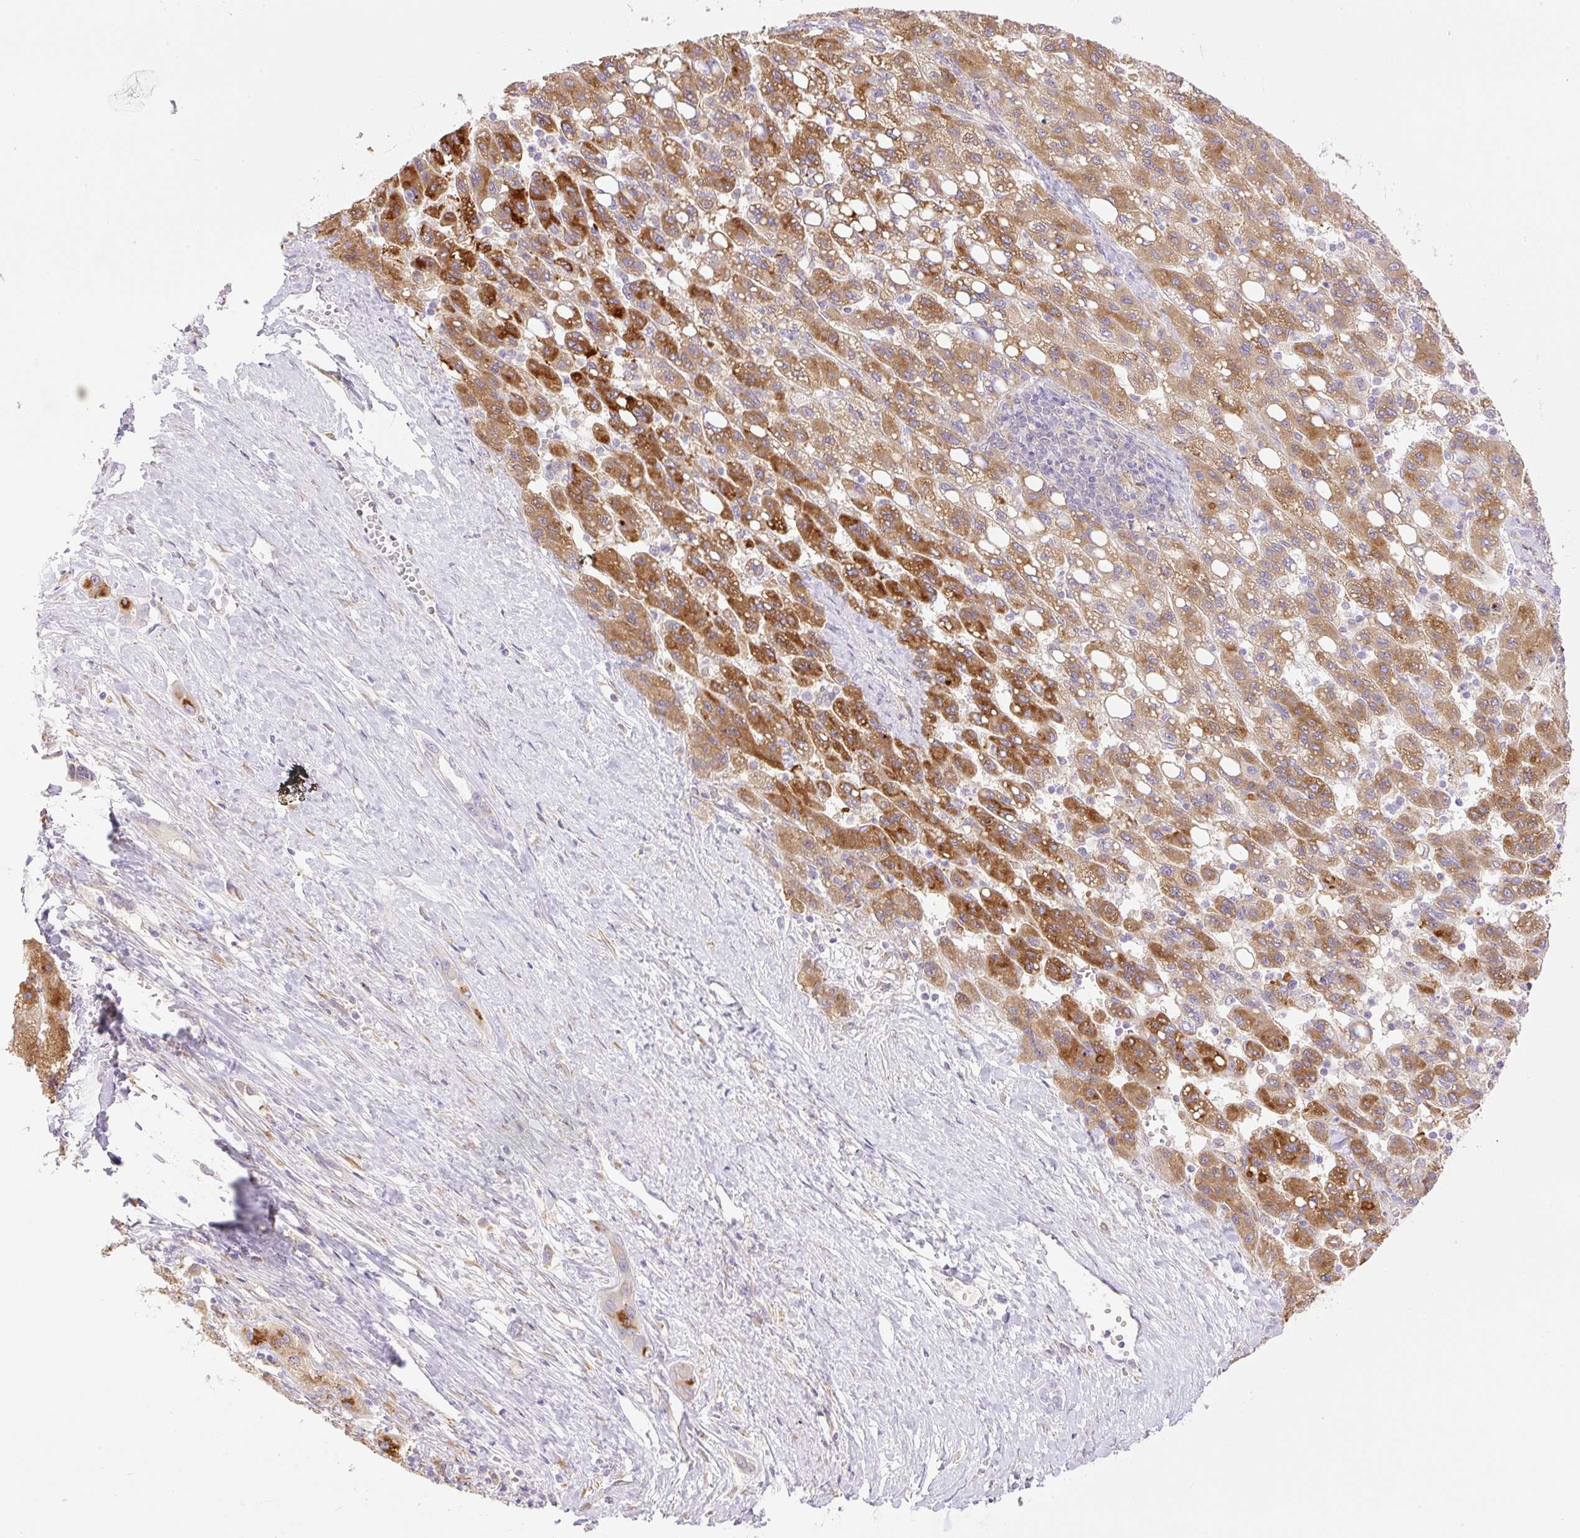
{"staining": {"intensity": "strong", "quantity": ">75%", "location": "cytoplasmic/membranous"}, "tissue": "liver cancer", "cell_type": "Tumor cells", "image_type": "cancer", "snomed": [{"axis": "morphology", "description": "Carcinoma, Hepatocellular, NOS"}, {"axis": "topography", "description": "Liver"}], "caption": "Tumor cells reveal high levels of strong cytoplasmic/membranous expression in about >75% of cells in human liver cancer.", "gene": "POFUT1", "patient": {"sex": "female", "age": 82}}